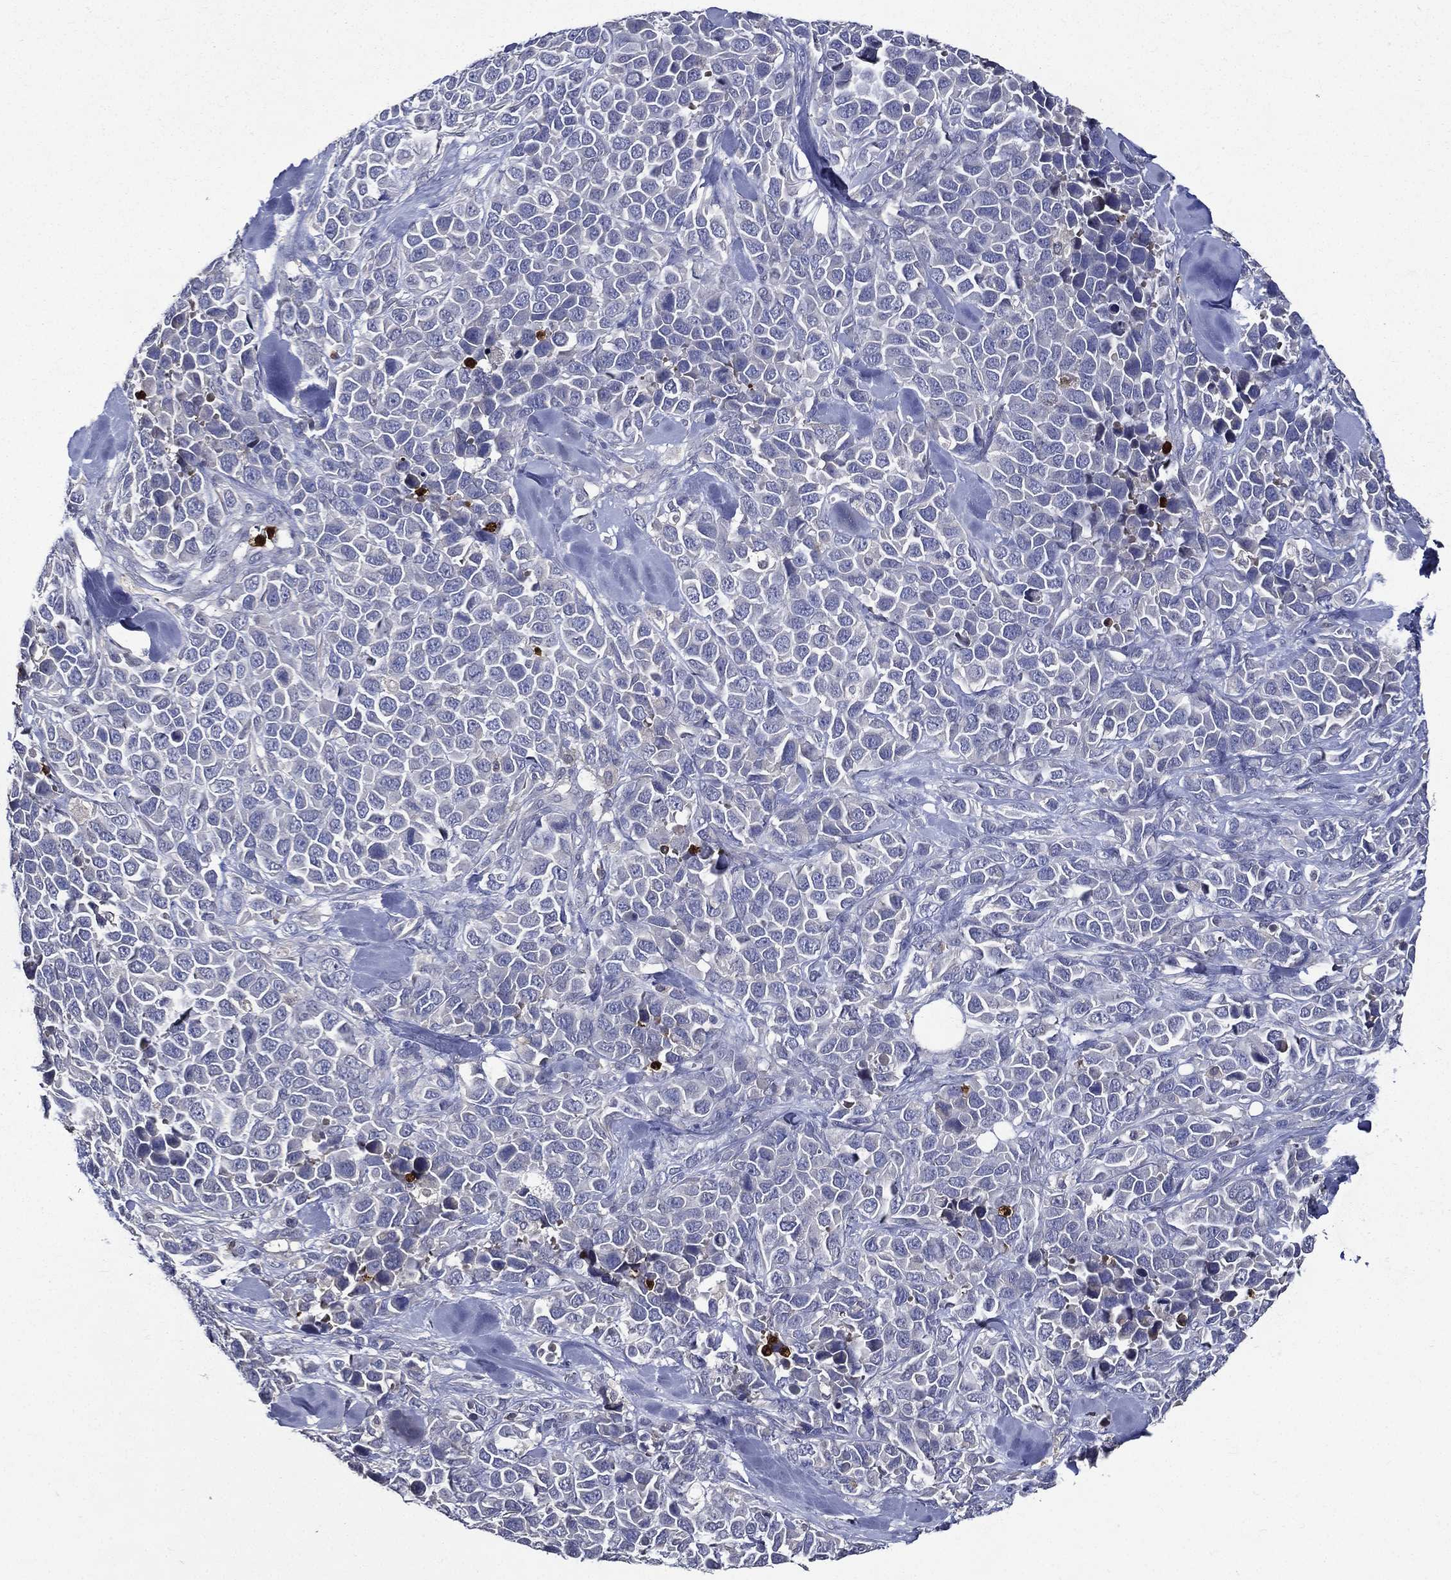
{"staining": {"intensity": "negative", "quantity": "none", "location": "none"}, "tissue": "melanoma", "cell_type": "Tumor cells", "image_type": "cancer", "snomed": [{"axis": "morphology", "description": "Malignant melanoma, Metastatic site"}, {"axis": "topography", "description": "Skin"}], "caption": "IHC histopathology image of neoplastic tissue: human malignant melanoma (metastatic site) stained with DAB shows no significant protein positivity in tumor cells.", "gene": "GPR171", "patient": {"sex": "male", "age": 84}}